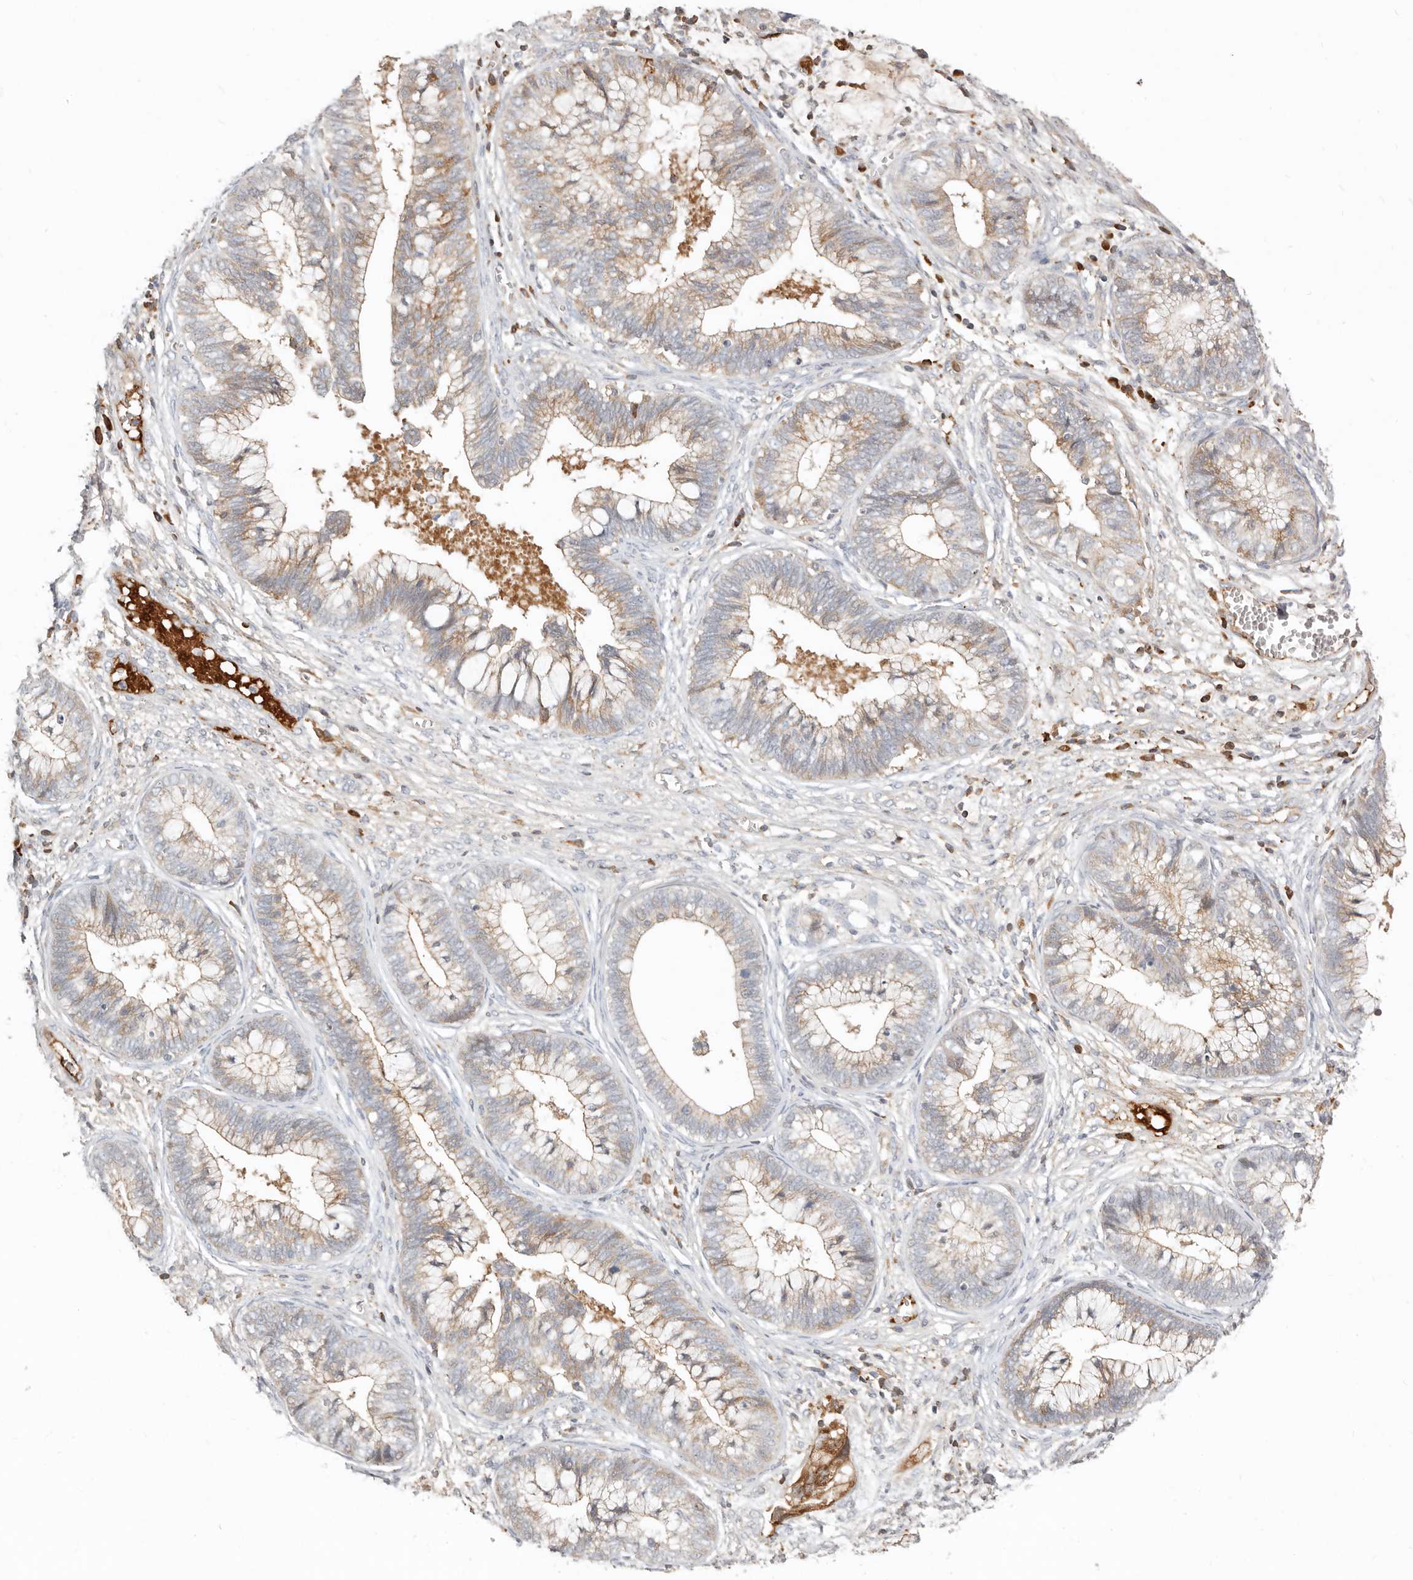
{"staining": {"intensity": "moderate", "quantity": "25%-75%", "location": "cytoplasmic/membranous"}, "tissue": "cervical cancer", "cell_type": "Tumor cells", "image_type": "cancer", "snomed": [{"axis": "morphology", "description": "Adenocarcinoma, NOS"}, {"axis": "topography", "description": "Cervix"}], "caption": "Protein analysis of cervical cancer (adenocarcinoma) tissue exhibits moderate cytoplasmic/membranous expression in about 25%-75% of tumor cells.", "gene": "MTFR2", "patient": {"sex": "female", "age": 44}}